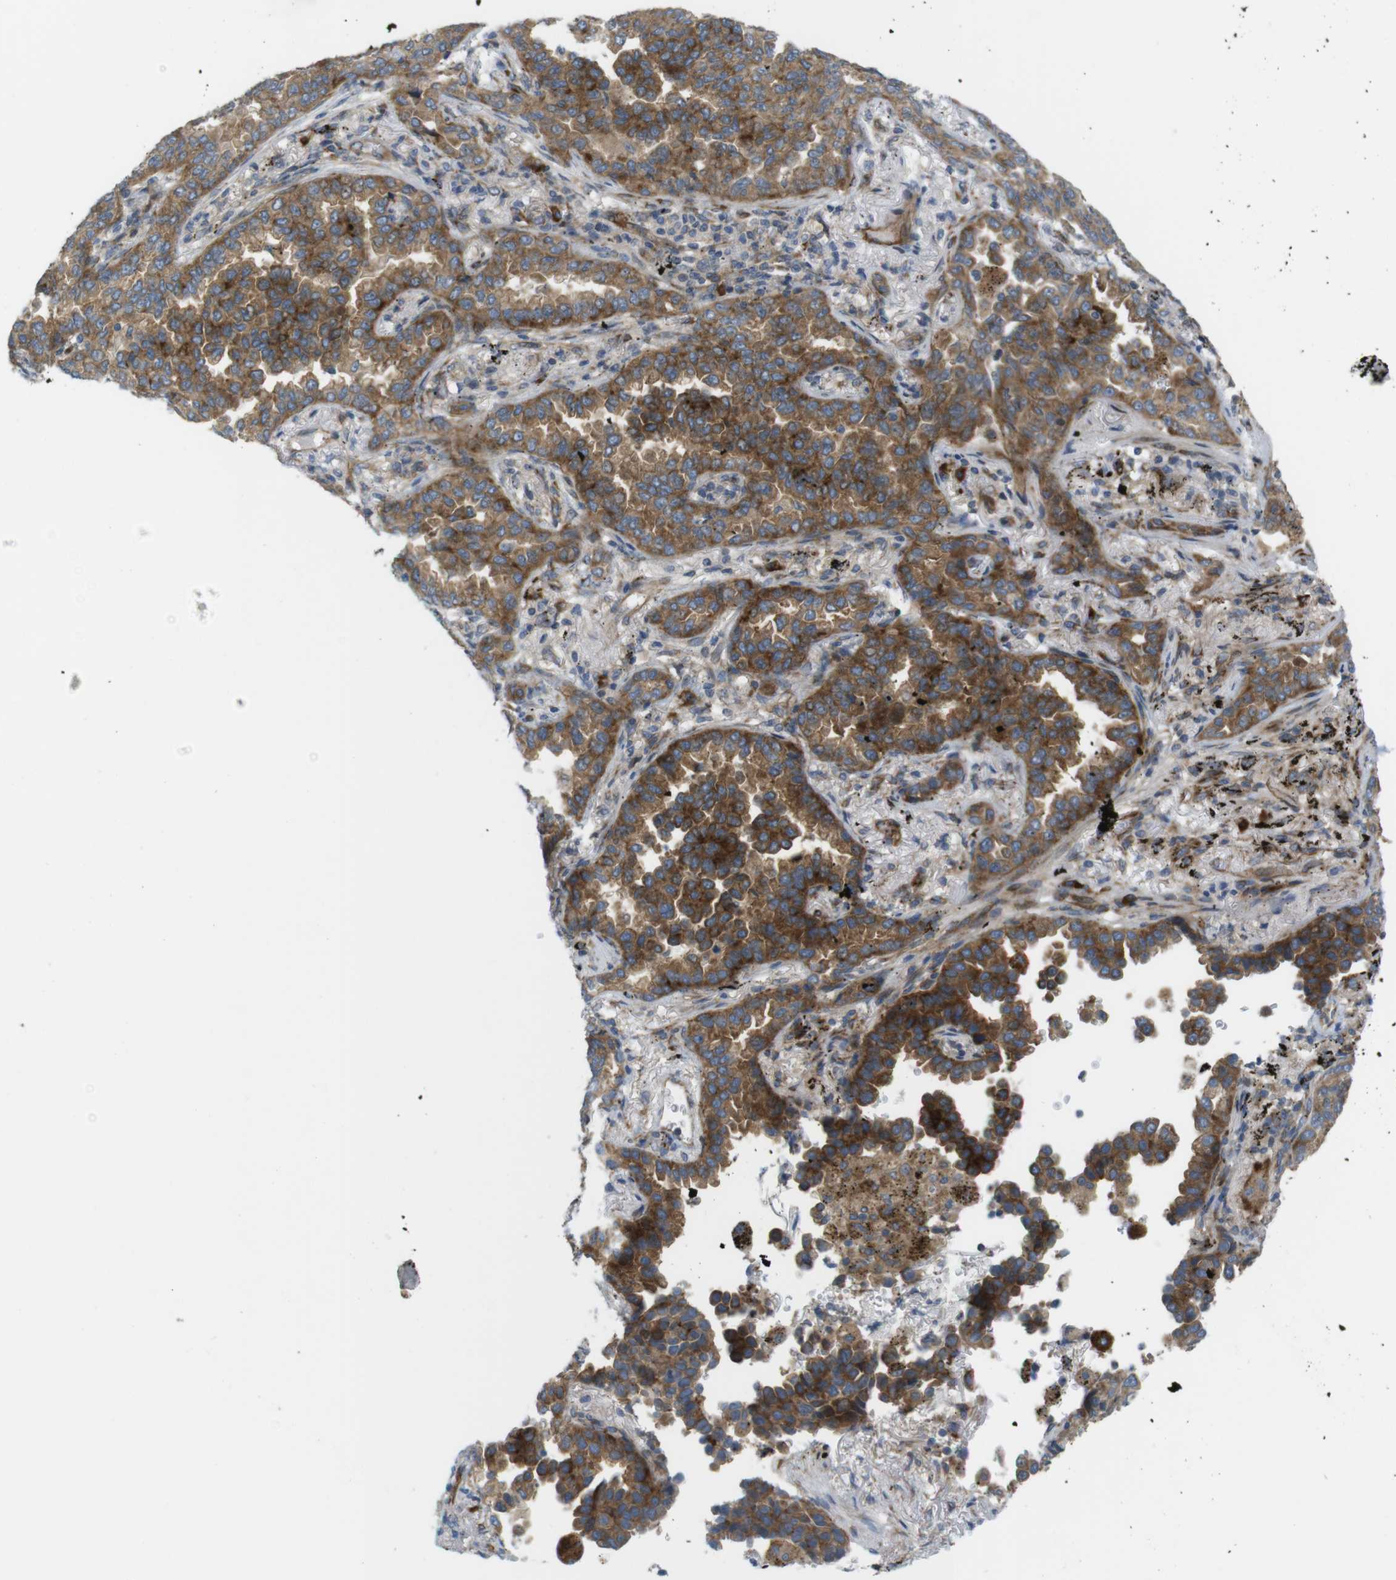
{"staining": {"intensity": "moderate", "quantity": ">75%", "location": "cytoplasmic/membranous"}, "tissue": "lung cancer", "cell_type": "Tumor cells", "image_type": "cancer", "snomed": [{"axis": "morphology", "description": "Normal tissue, NOS"}, {"axis": "morphology", "description": "Adenocarcinoma, NOS"}, {"axis": "topography", "description": "Lung"}], "caption": "Human lung cancer (adenocarcinoma) stained with a protein marker exhibits moderate staining in tumor cells.", "gene": "GJC3", "patient": {"sex": "male", "age": 59}}